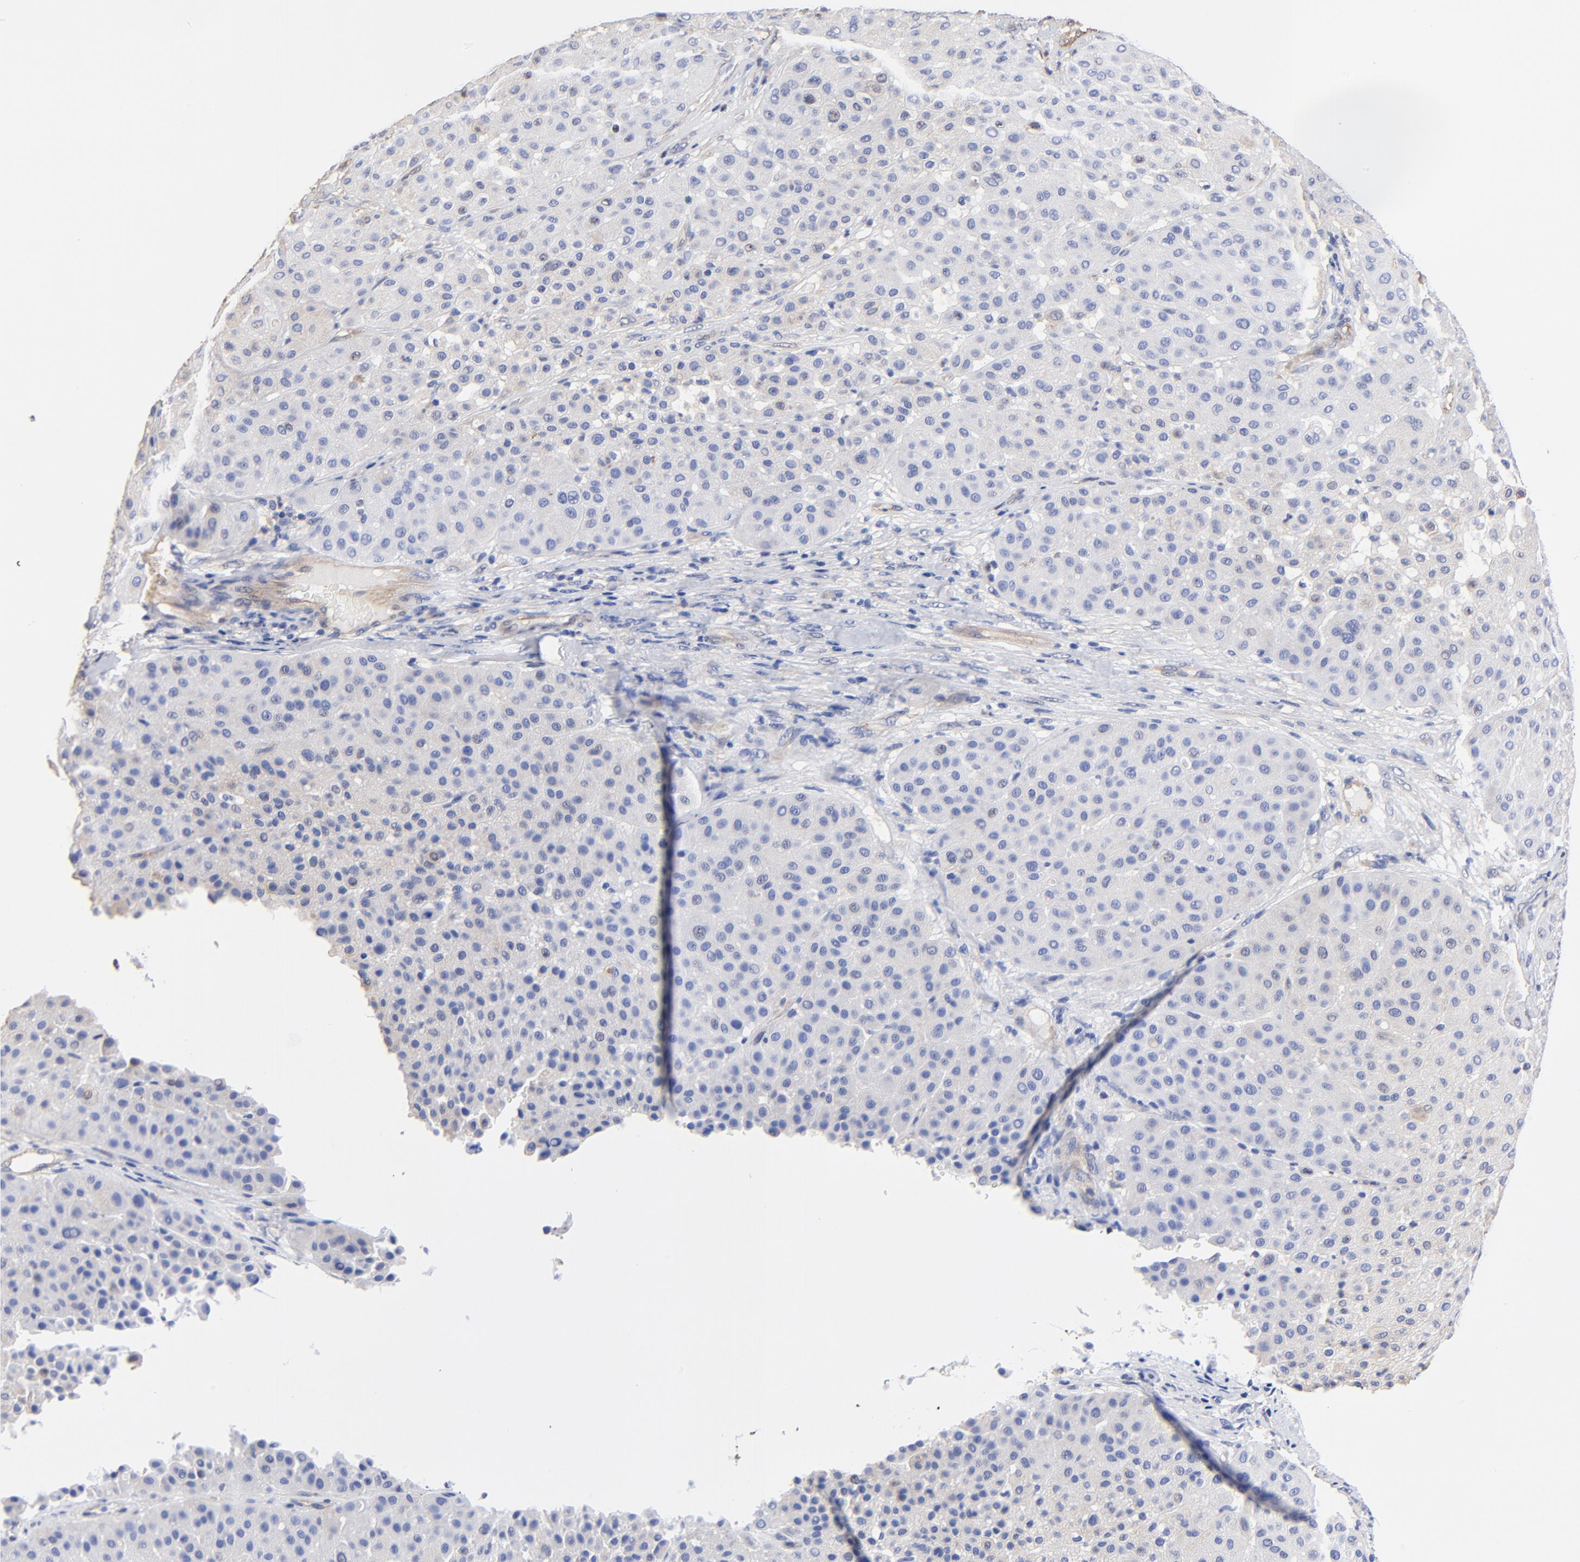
{"staining": {"intensity": "negative", "quantity": "none", "location": "none"}, "tissue": "melanoma", "cell_type": "Tumor cells", "image_type": "cancer", "snomed": [{"axis": "morphology", "description": "Normal tissue, NOS"}, {"axis": "morphology", "description": "Malignant melanoma, Metastatic site"}, {"axis": "topography", "description": "Skin"}], "caption": "Tumor cells show no significant protein positivity in malignant melanoma (metastatic site).", "gene": "TAGLN2", "patient": {"sex": "male", "age": 41}}